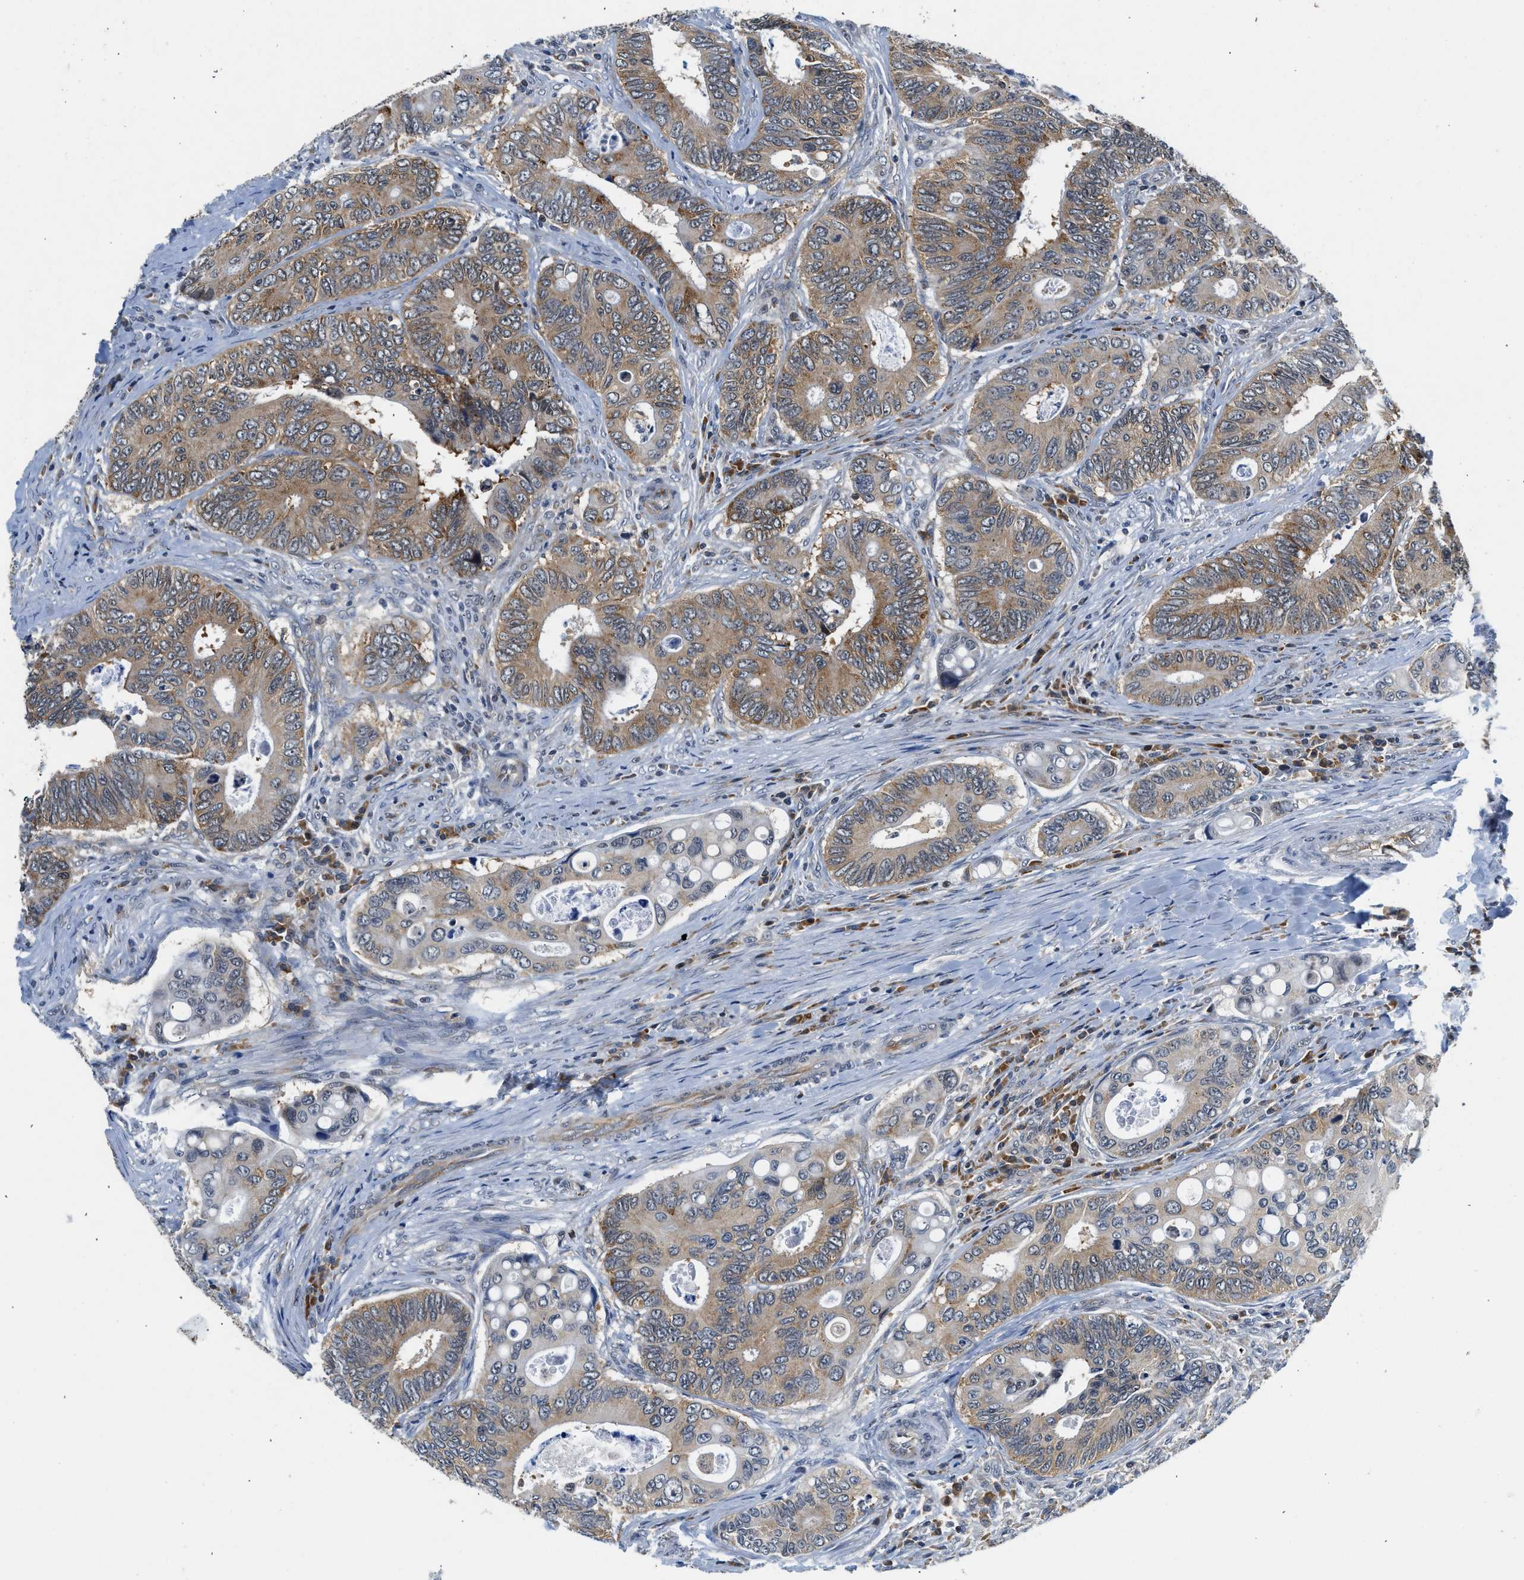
{"staining": {"intensity": "moderate", "quantity": ">75%", "location": "cytoplasmic/membranous"}, "tissue": "colorectal cancer", "cell_type": "Tumor cells", "image_type": "cancer", "snomed": [{"axis": "morphology", "description": "Inflammation, NOS"}, {"axis": "morphology", "description": "Adenocarcinoma, NOS"}, {"axis": "topography", "description": "Colon"}], "caption": "Protein positivity by IHC displays moderate cytoplasmic/membranous positivity in about >75% of tumor cells in colorectal adenocarcinoma. The protein is stained brown, and the nuclei are stained in blue (DAB IHC with brightfield microscopy, high magnification).", "gene": "PA2G4", "patient": {"sex": "male", "age": 72}}